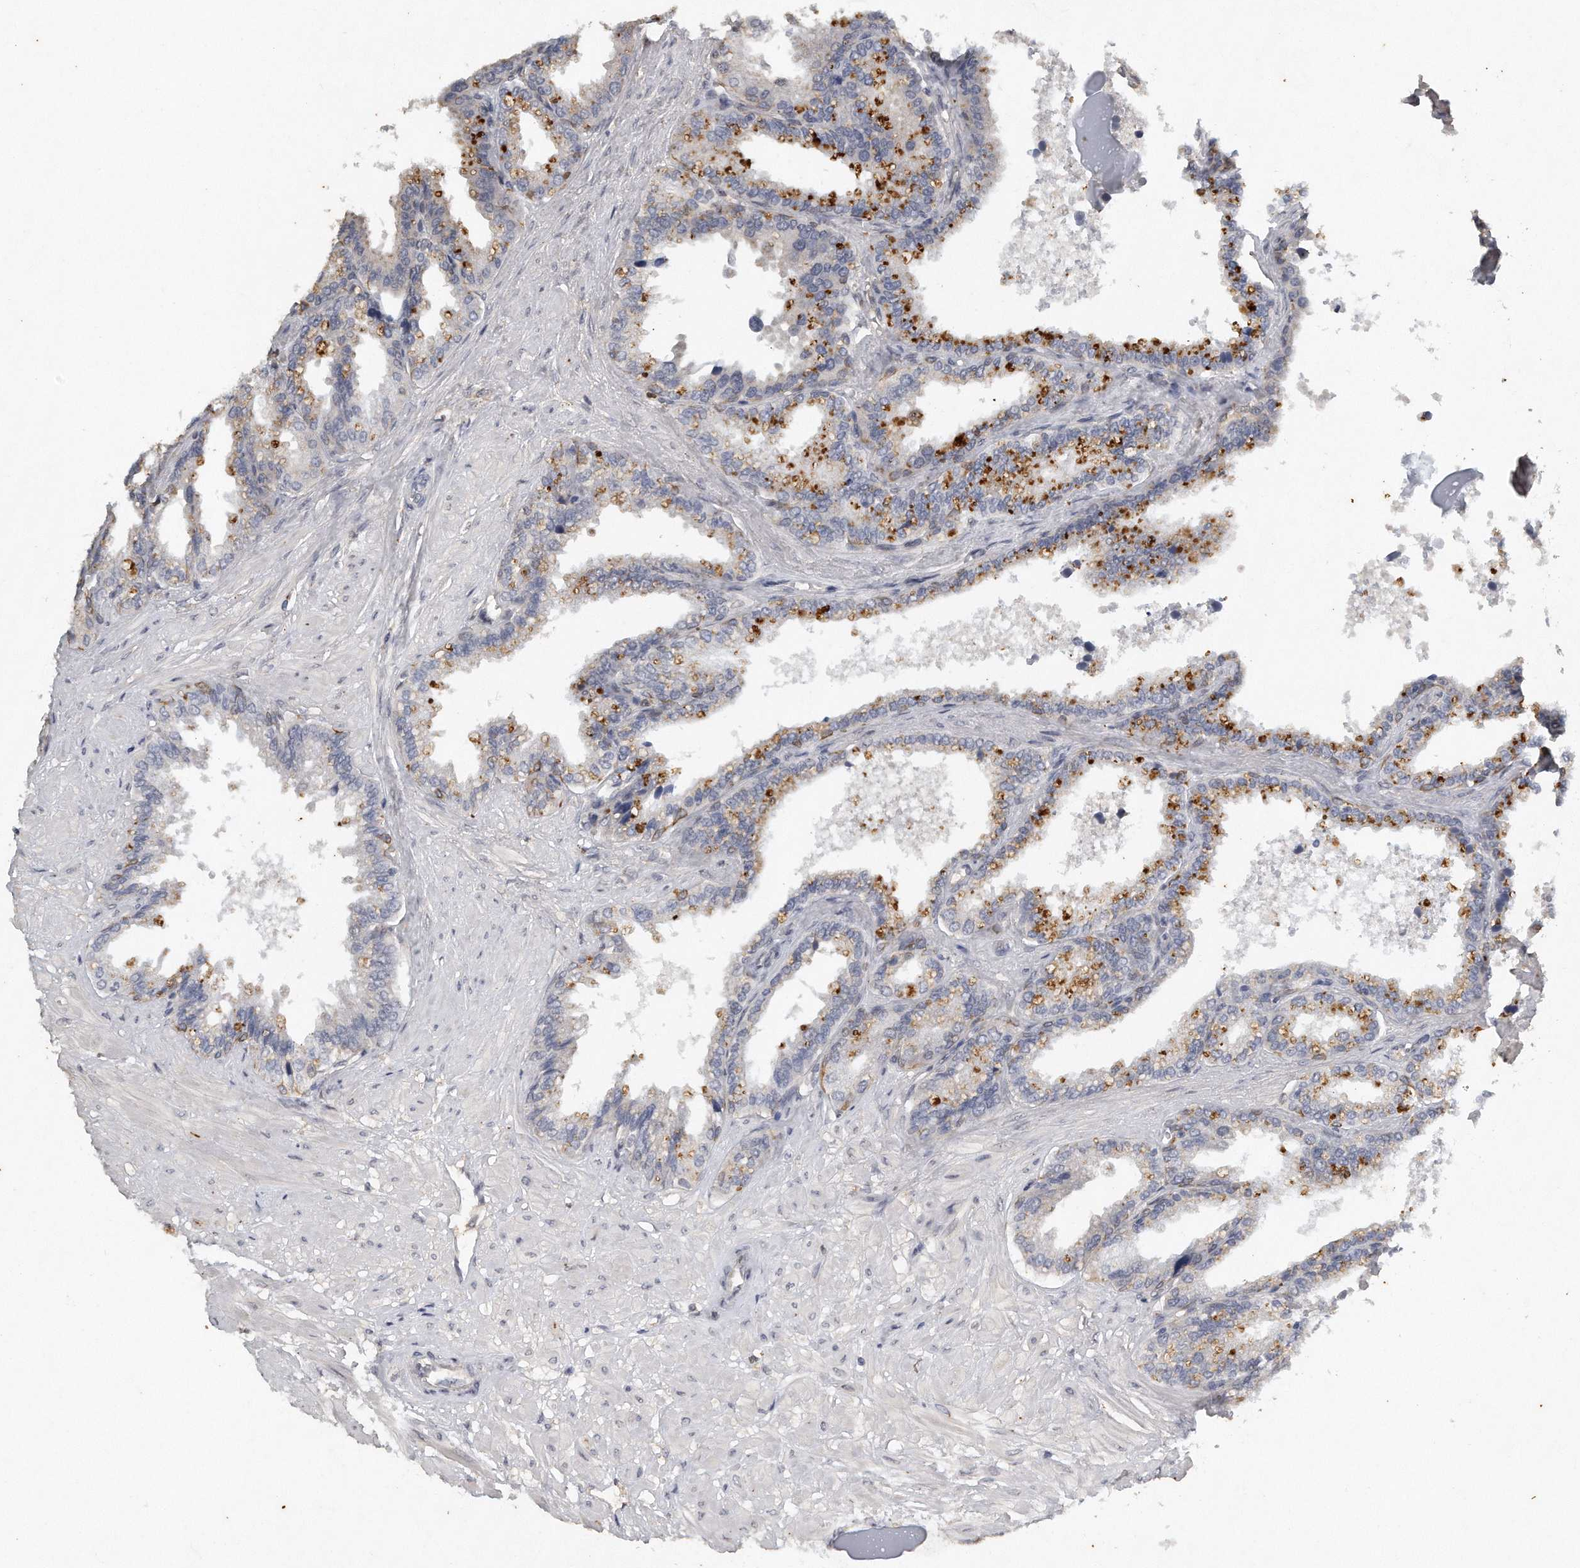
{"staining": {"intensity": "negative", "quantity": "none", "location": "none"}, "tissue": "seminal vesicle", "cell_type": "Glandular cells", "image_type": "normal", "snomed": [{"axis": "morphology", "description": "Normal tissue, NOS"}, {"axis": "topography", "description": "Seminal veicle"}], "caption": "Immunohistochemical staining of benign seminal vesicle exhibits no significant expression in glandular cells. Brightfield microscopy of immunohistochemistry stained with DAB (3,3'-diaminobenzidine) (brown) and hematoxylin (blue), captured at high magnification.", "gene": "CAMK1", "patient": {"sex": "male", "age": 46}}